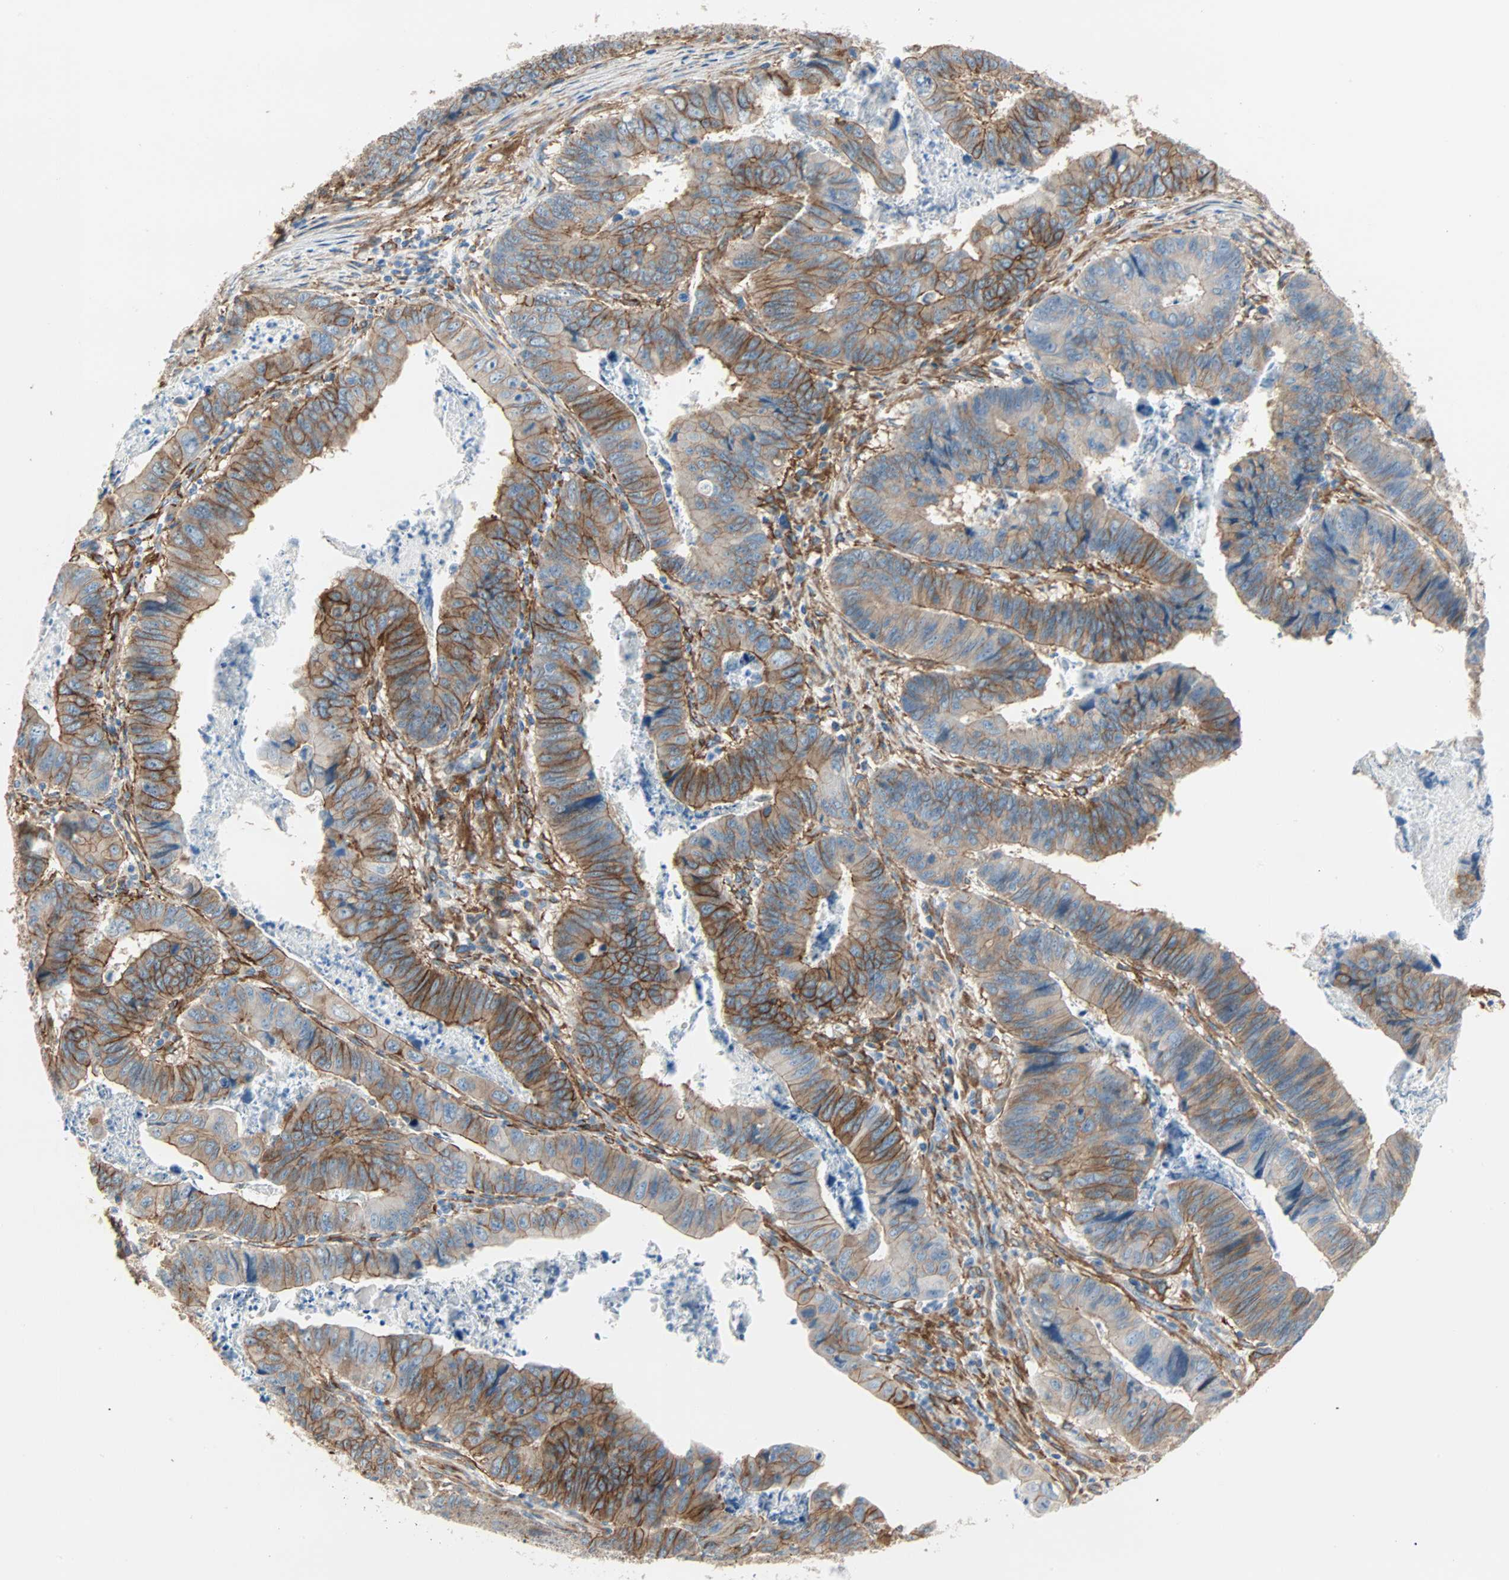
{"staining": {"intensity": "strong", "quantity": ">75%", "location": "cytoplasmic/membranous"}, "tissue": "stomach cancer", "cell_type": "Tumor cells", "image_type": "cancer", "snomed": [{"axis": "morphology", "description": "Adenocarcinoma, NOS"}, {"axis": "topography", "description": "Stomach, lower"}], "caption": "Immunohistochemical staining of stomach cancer reveals high levels of strong cytoplasmic/membranous expression in about >75% of tumor cells. The protein of interest is stained brown, and the nuclei are stained in blue (DAB (3,3'-diaminobenzidine) IHC with brightfield microscopy, high magnification).", "gene": "EPB41L2", "patient": {"sex": "male", "age": 77}}